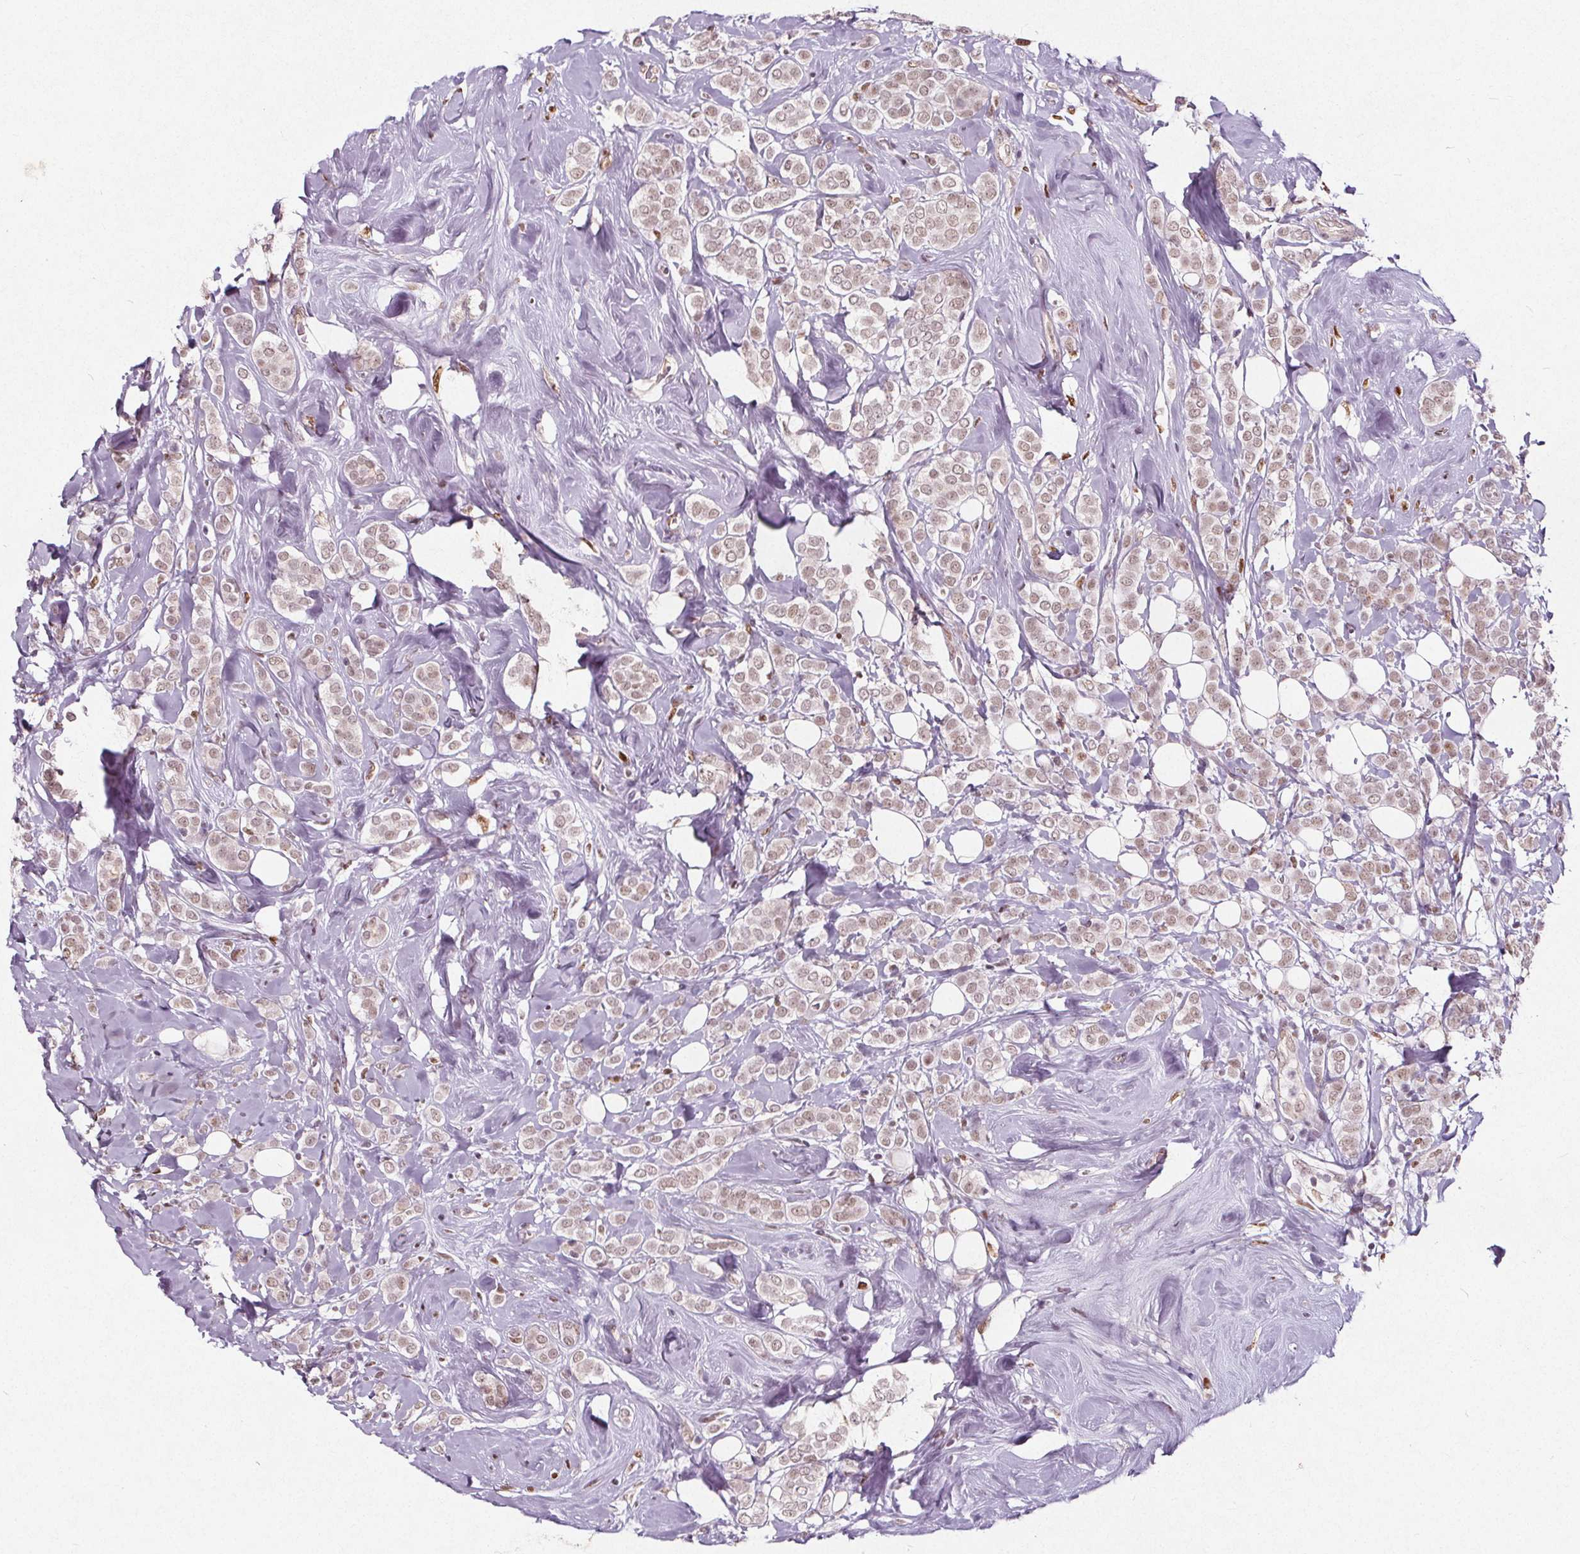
{"staining": {"intensity": "moderate", "quantity": "25%-75%", "location": "nuclear"}, "tissue": "breast cancer", "cell_type": "Tumor cells", "image_type": "cancer", "snomed": [{"axis": "morphology", "description": "Lobular carcinoma"}, {"axis": "topography", "description": "Breast"}], "caption": "Immunohistochemical staining of human breast cancer demonstrates medium levels of moderate nuclear expression in about 25%-75% of tumor cells.", "gene": "TAF6L", "patient": {"sex": "female", "age": 49}}